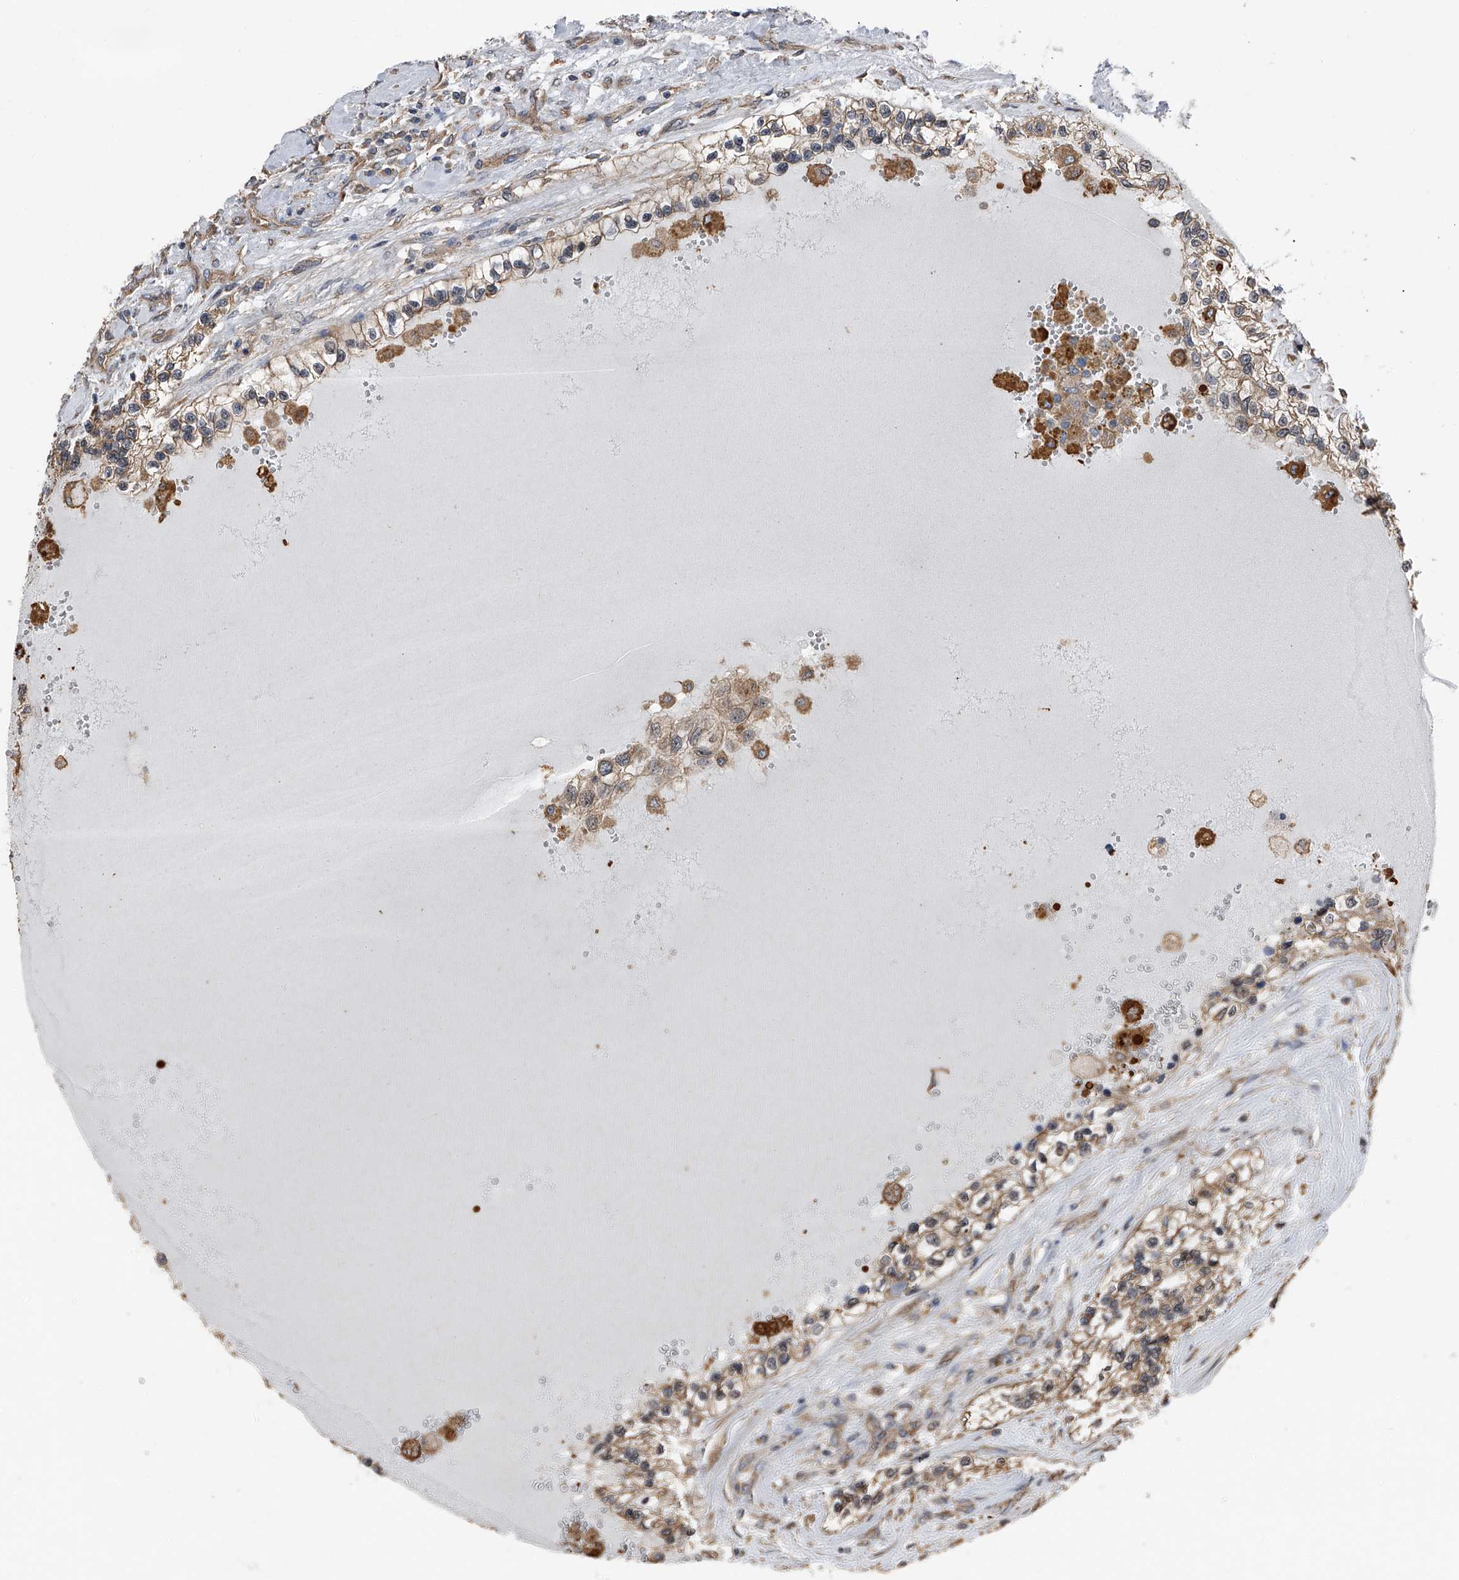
{"staining": {"intensity": "moderate", "quantity": ">75%", "location": "cytoplasmic/membranous"}, "tissue": "renal cancer", "cell_type": "Tumor cells", "image_type": "cancer", "snomed": [{"axis": "morphology", "description": "Adenocarcinoma, NOS"}, {"axis": "topography", "description": "Kidney"}], "caption": "Human renal adenocarcinoma stained with a protein marker demonstrates moderate staining in tumor cells.", "gene": "KCNJ2", "patient": {"sex": "female", "age": 57}}